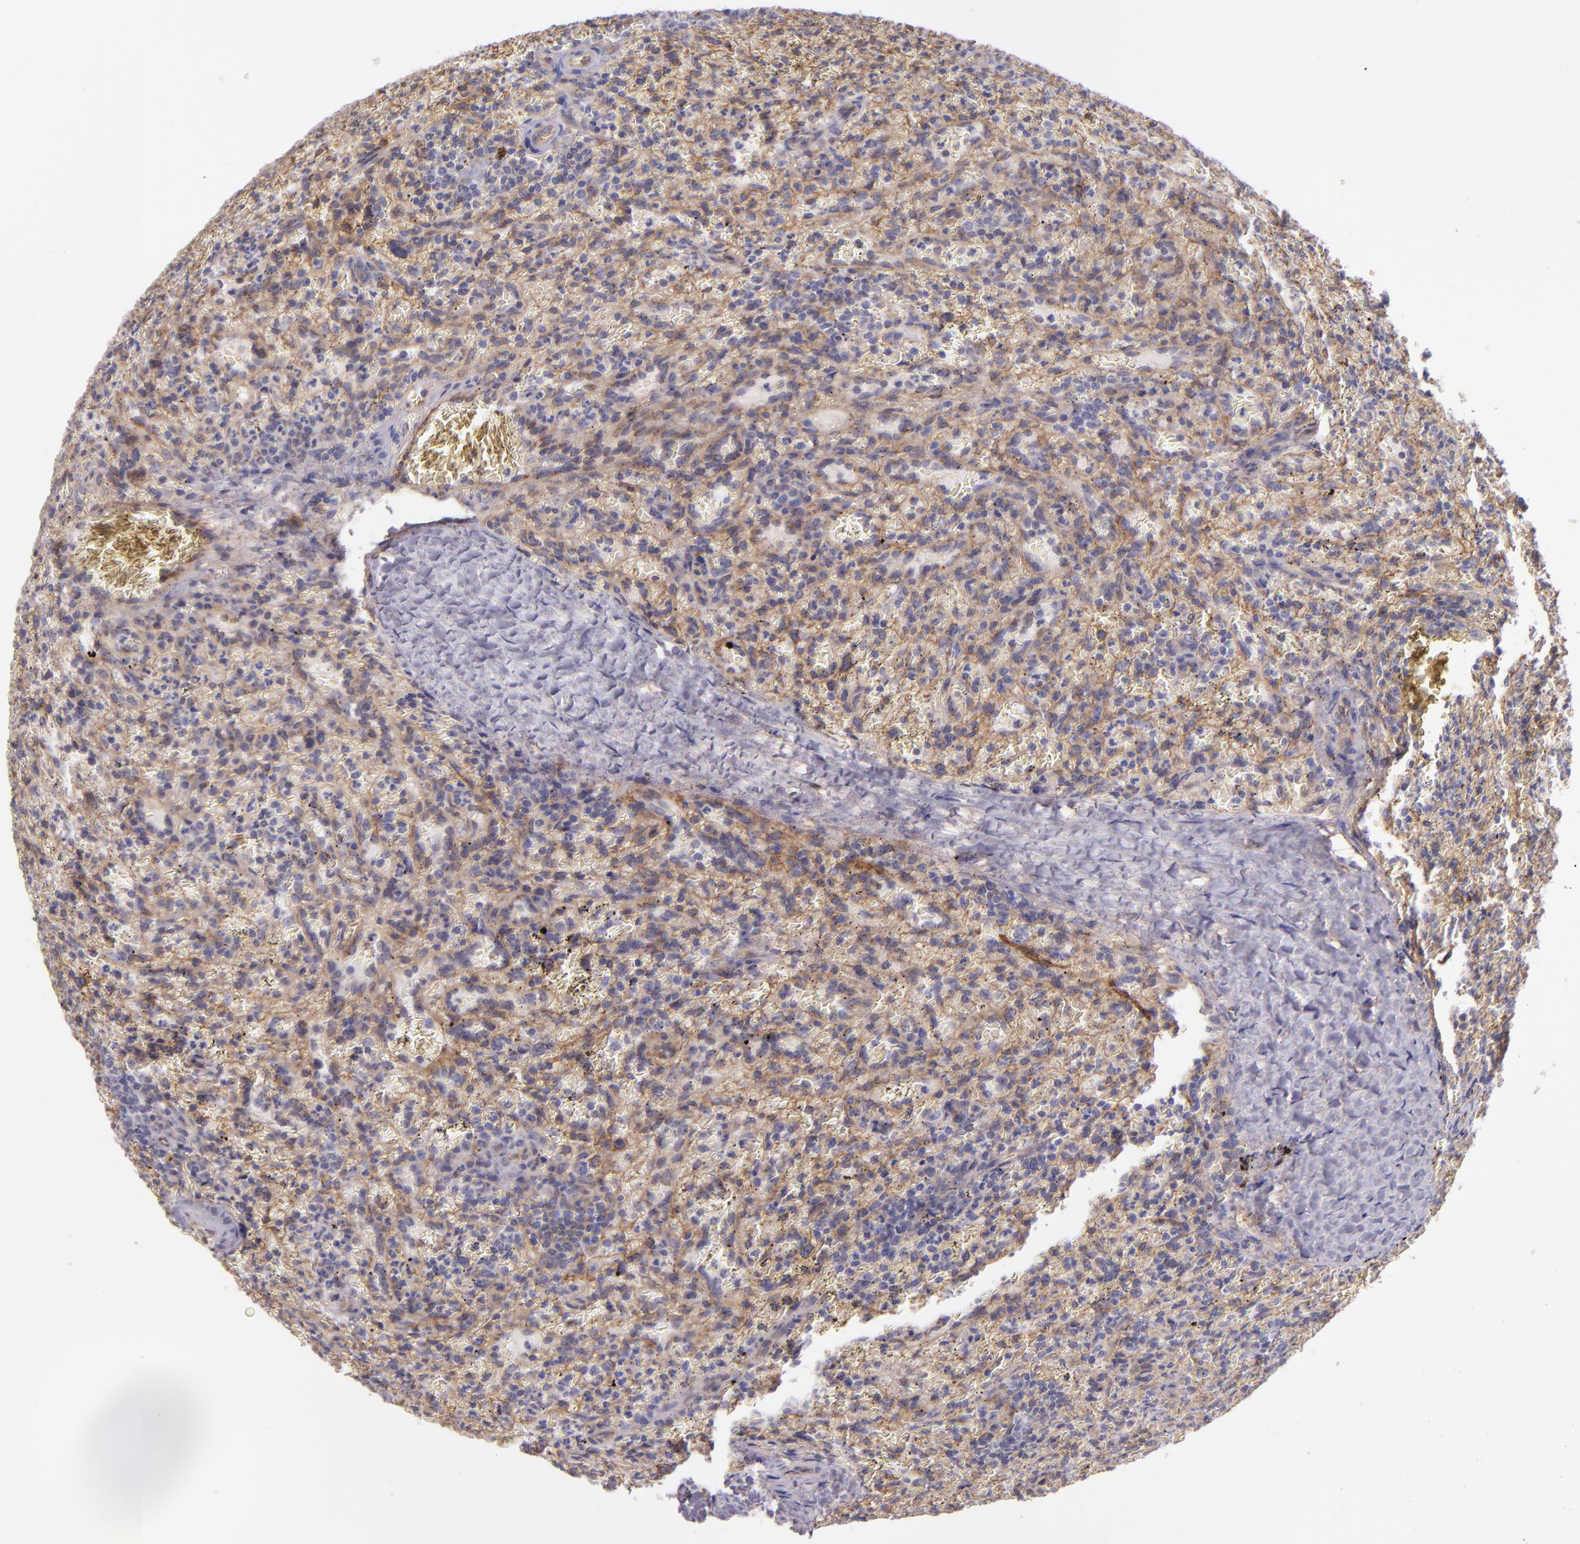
{"staining": {"intensity": "negative", "quantity": "none", "location": "none"}, "tissue": "lymphoma", "cell_type": "Tumor cells", "image_type": "cancer", "snomed": [{"axis": "morphology", "description": "Malignant lymphoma, non-Hodgkin's type, Low grade"}, {"axis": "topography", "description": "Spleen"}], "caption": "Human lymphoma stained for a protein using IHC exhibits no staining in tumor cells.", "gene": "CTSF", "patient": {"sex": "female", "age": 64}}